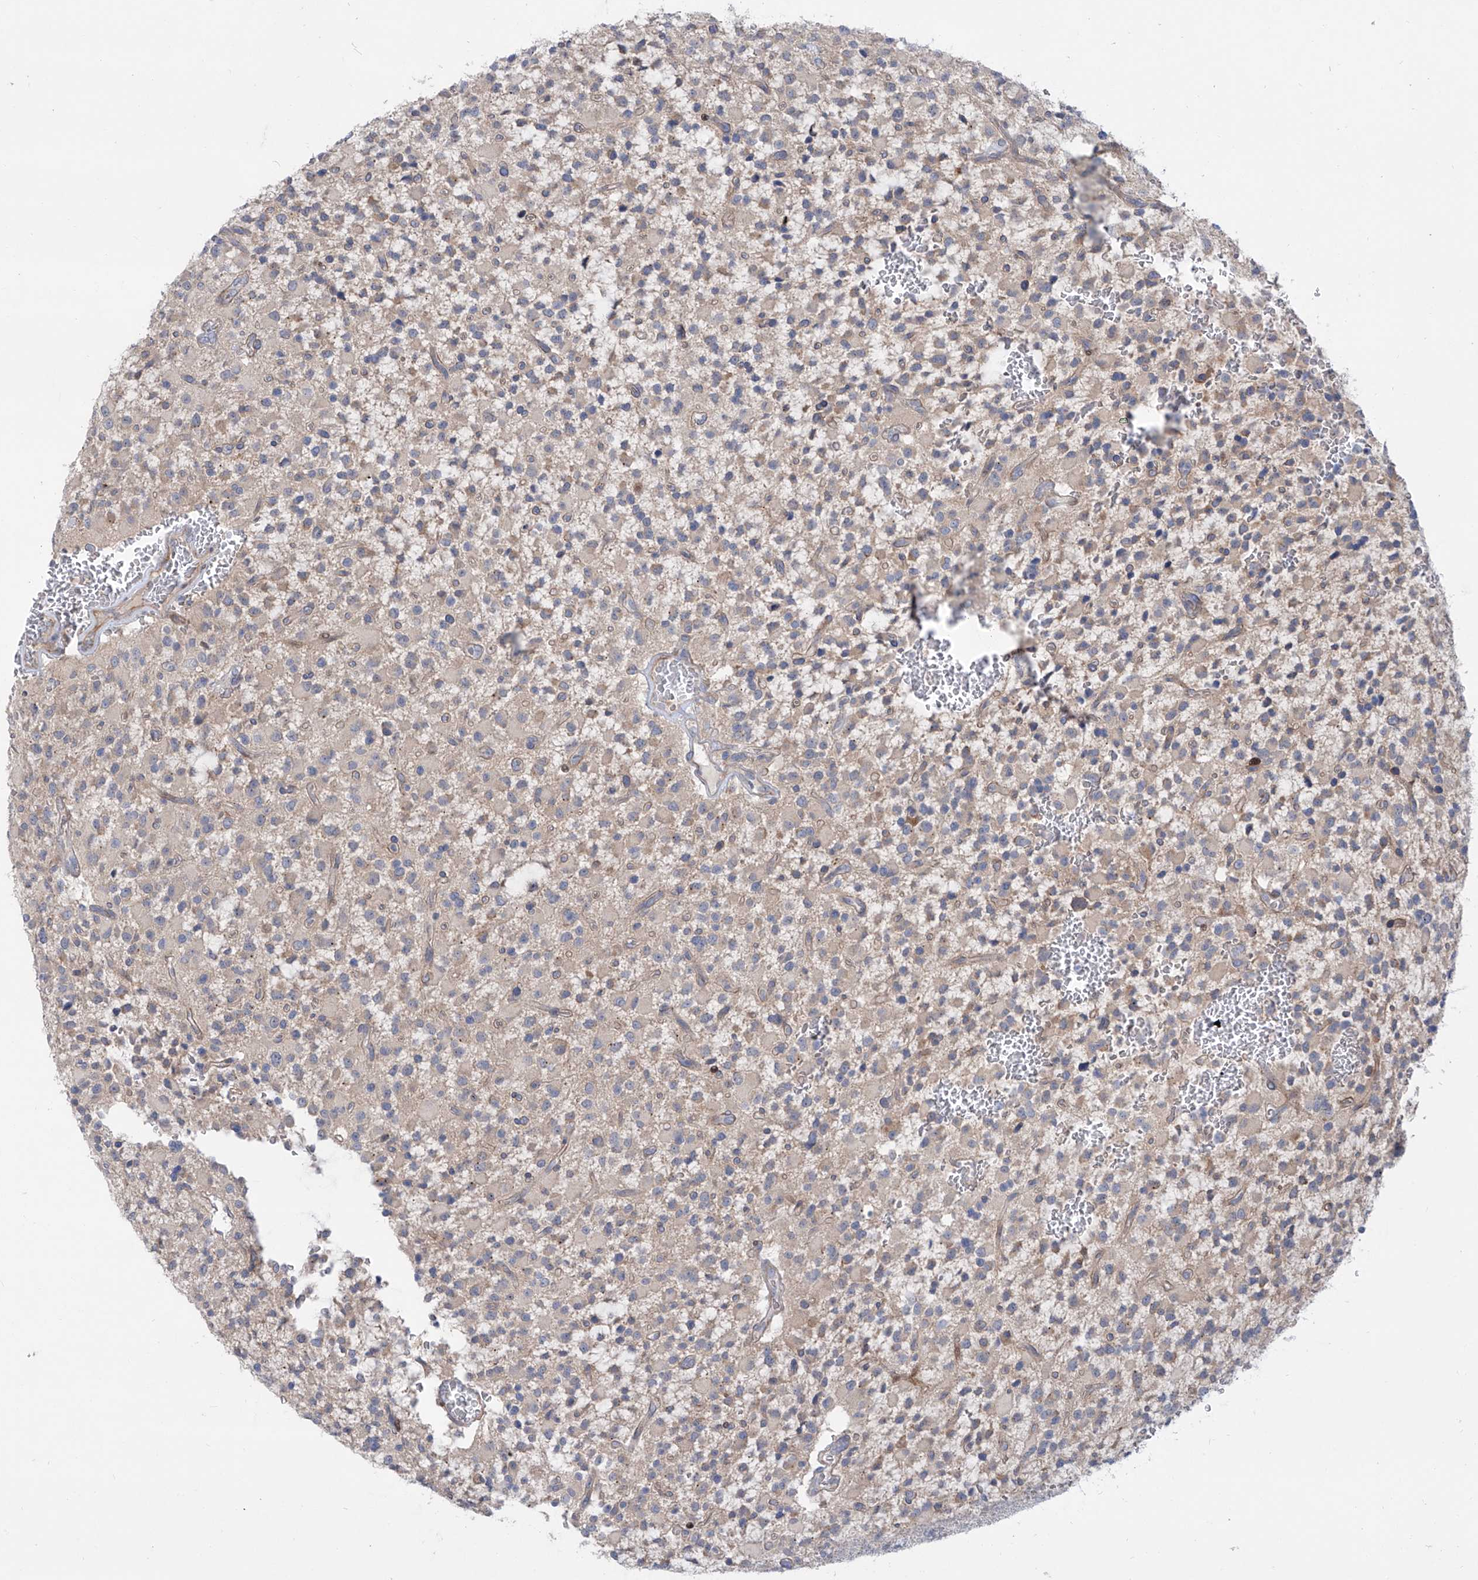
{"staining": {"intensity": "negative", "quantity": "none", "location": "none"}, "tissue": "glioma", "cell_type": "Tumor cells", "image_type": "cancer", "snomed": [{"axis": "morphology", "description": "Glioma, malignant, High grade"}, {"axis": "topography", "description": "Brain"}], "caption": "DAB (3,3'-diaminobenzidine) immunohistochemical staining of malignant high-grade glioma demonstrates no significant expression in tumor cells.", "gene": "LRRC1", "patient": {"sex": "male", "age": 34}}